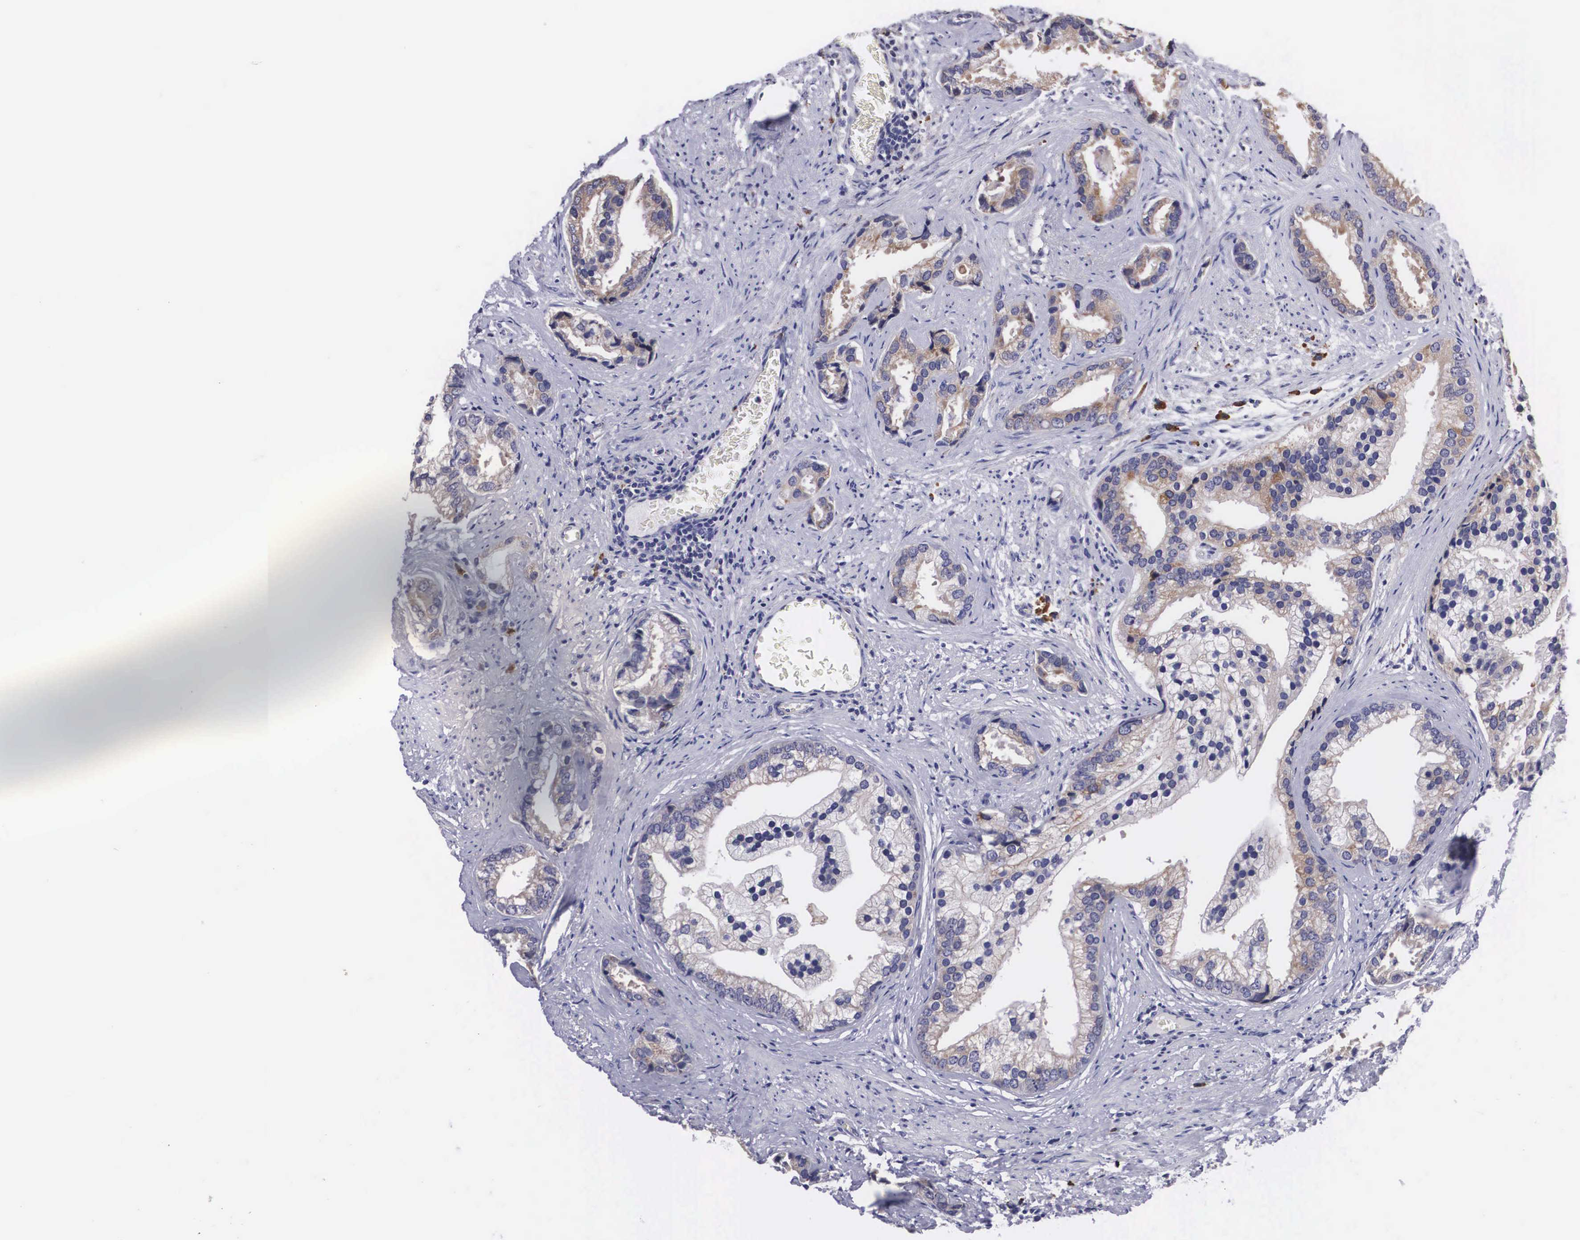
{"staining": {"intensity": "moderate", "quantity": "25%-75%", "location": "cytoplasmic/membranous"}, "tissue": "prostate cancer", "cell_type": "Tumor cells", "image_type": "cancer", "snomed": [{"axis": "morphology", "description": "Adenocarcinoma, Medium grade"}, {"axis": "topography", "description": "Prostate"}], "caption": "Adenocarcinoma (medium-grade) (prostate) tissue exhibits moderate cytoplasmic/membranous staining in about 25%-75% of tumor cells", "gene": "CRELD2", "patient": {"sex": "male", "age": 65}}